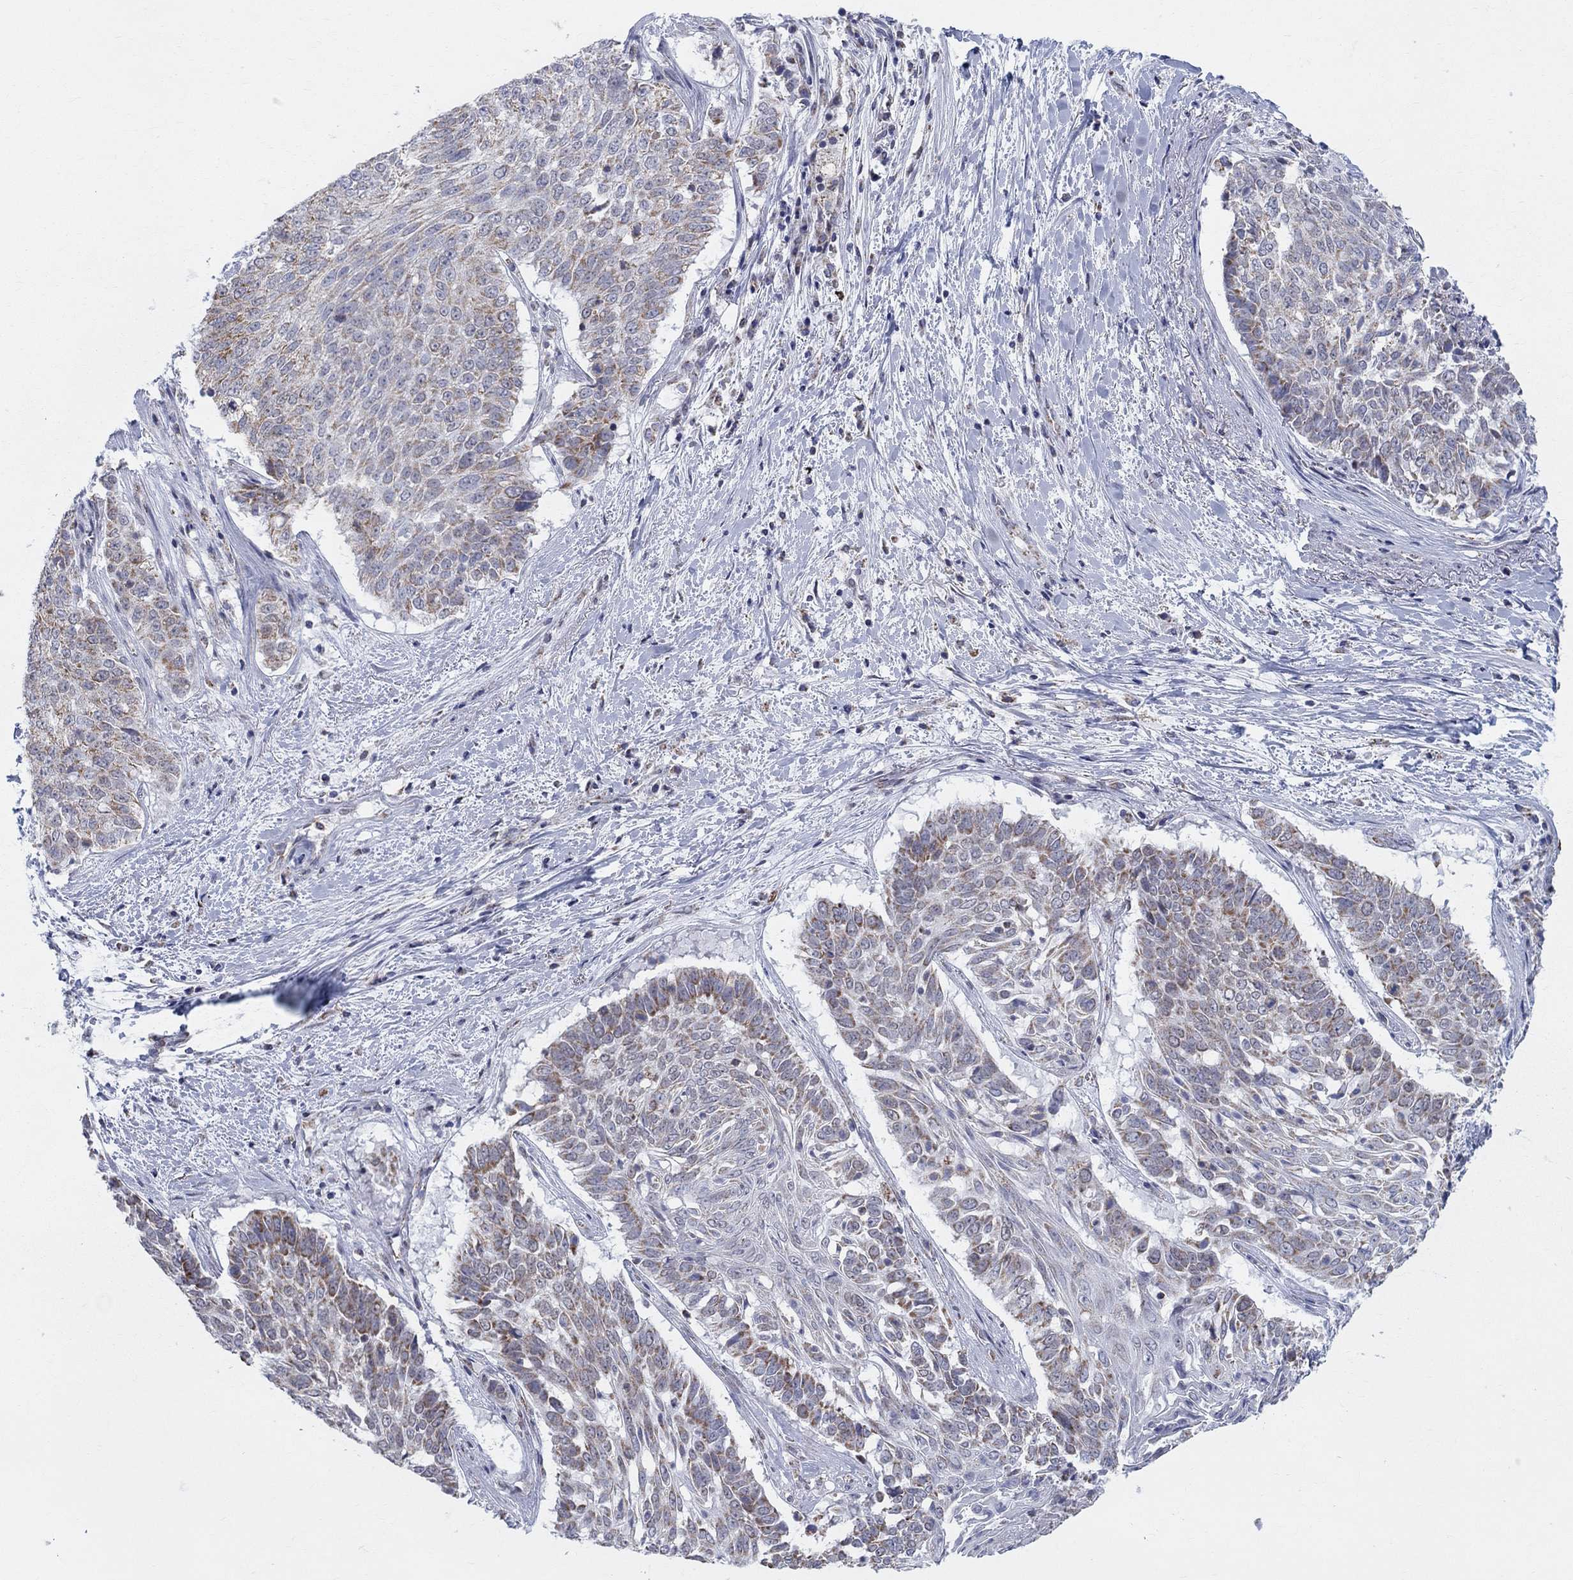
{"staining": {"intensity": "moderate", "quantity": "25%-75%", "location": "cytoplasmic/membranous"}, "tissue": "lung cancer", "cell_type": "Tumor cells", "image_type": "cancer", "snomed": [{"axis": "morphology", "description": "Squamous cell carcinoma, NOS"}, {"axis": "topography", "description": "Lung"}], "caption": "Human lung cancer (squamous cell carcinoma) stained with a brown dye displays moderate cytoplasmic/membranous positive expression in approximately 25%-75% of tumor cells.", "gene": "KISS1R", "patient": {"sex": "male", "age": 64}}